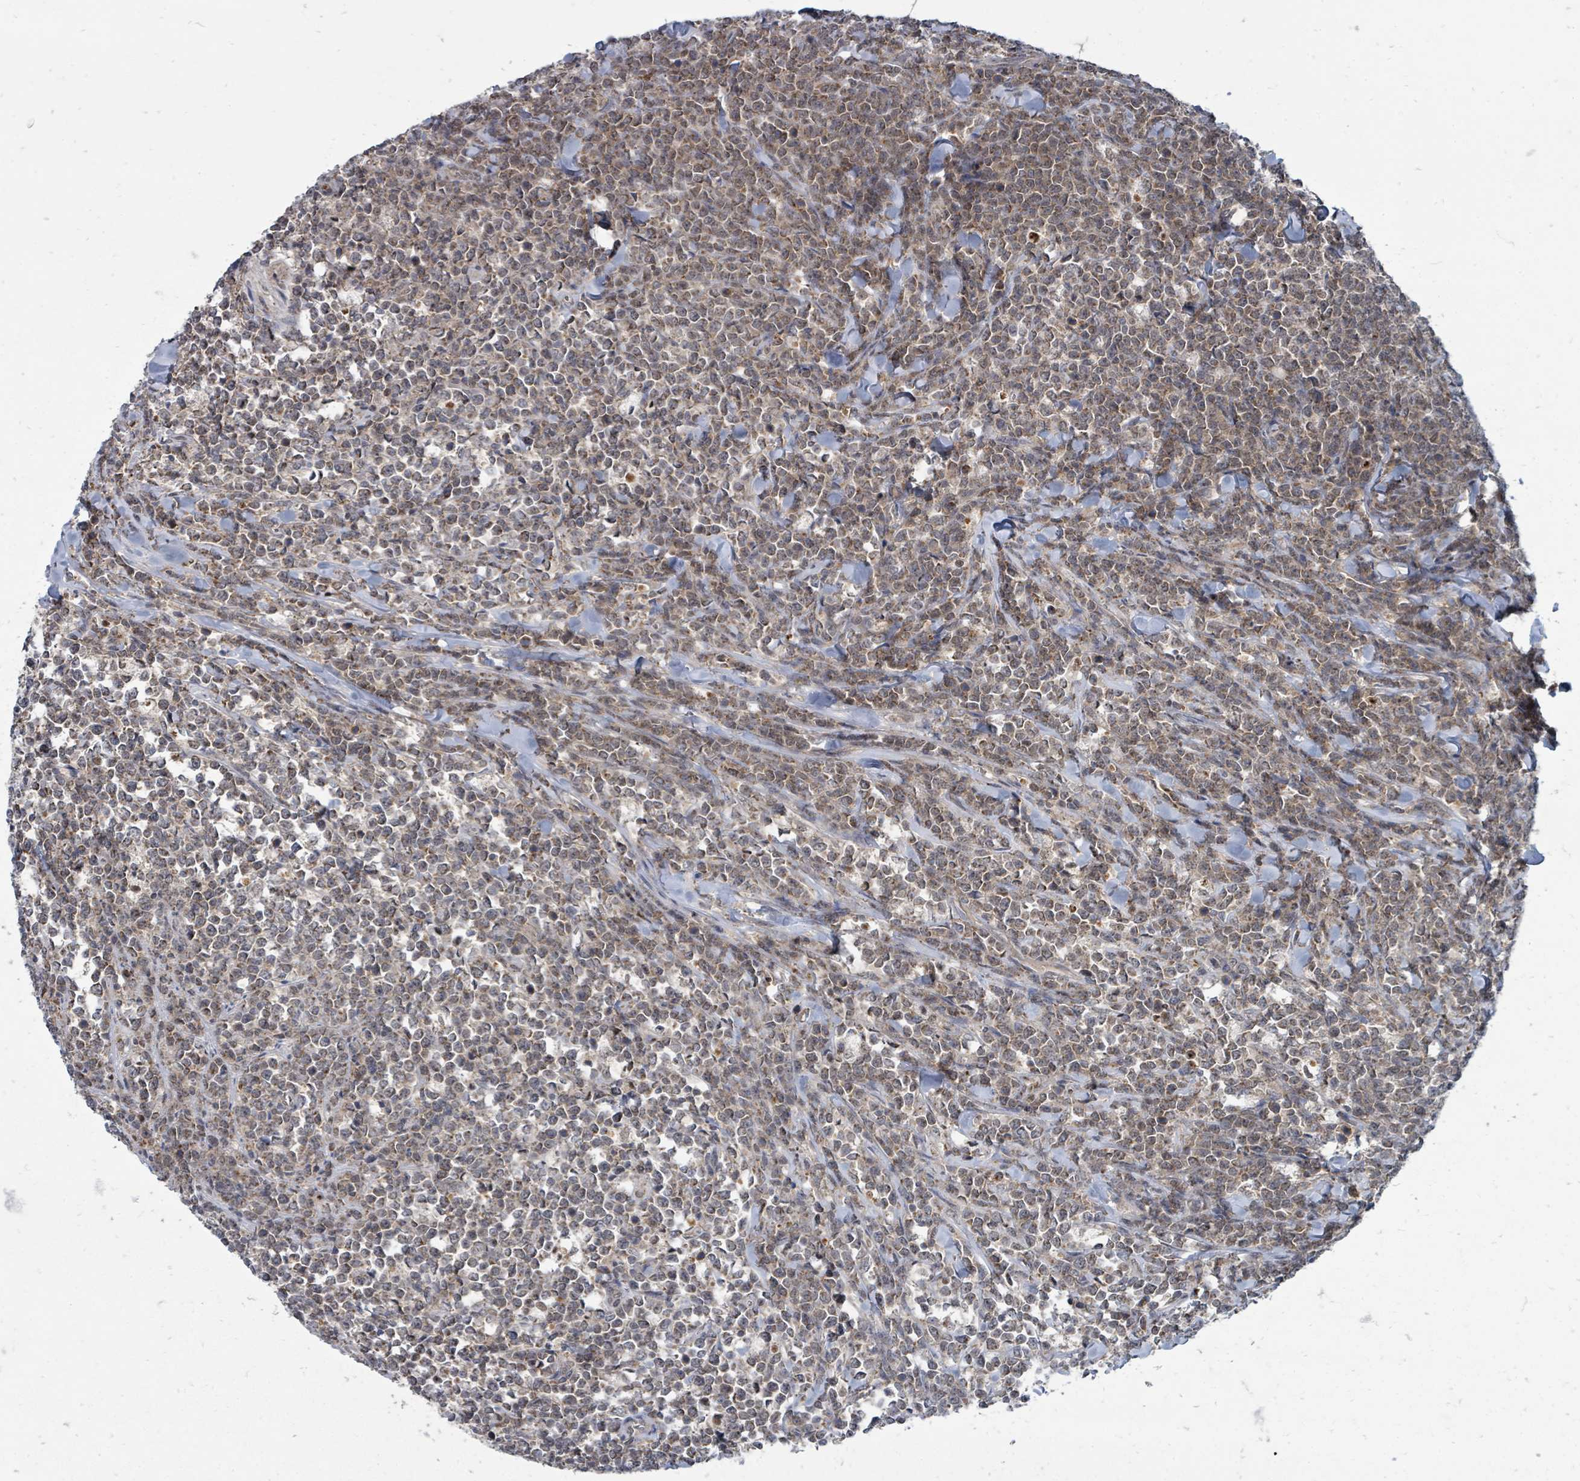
{"staining": {"intensity": "weak", "quantity": ">75%", "location": "cytoplasmic/membranous"}, "tissue": "lymphoma", "cell_type": "Tumor cells", "image_type": "cancer", "snomed": [{"axis": "morphology", "description": "Malignant lymphoma, non-Hodgkin's type, High grade"}, {"axis": "topography", "description": "Small intestine"}], "caption": "Approximately >75% of tumor cells in human malignant lymphoma, non-Hodgkin's type (high-grade) display weak cytoplasmic/membranous protein staining as visualized by brown immunohistochemical staining.", "gene": "MAGOHB", "patient": {"sex": "male", "age": 8}}